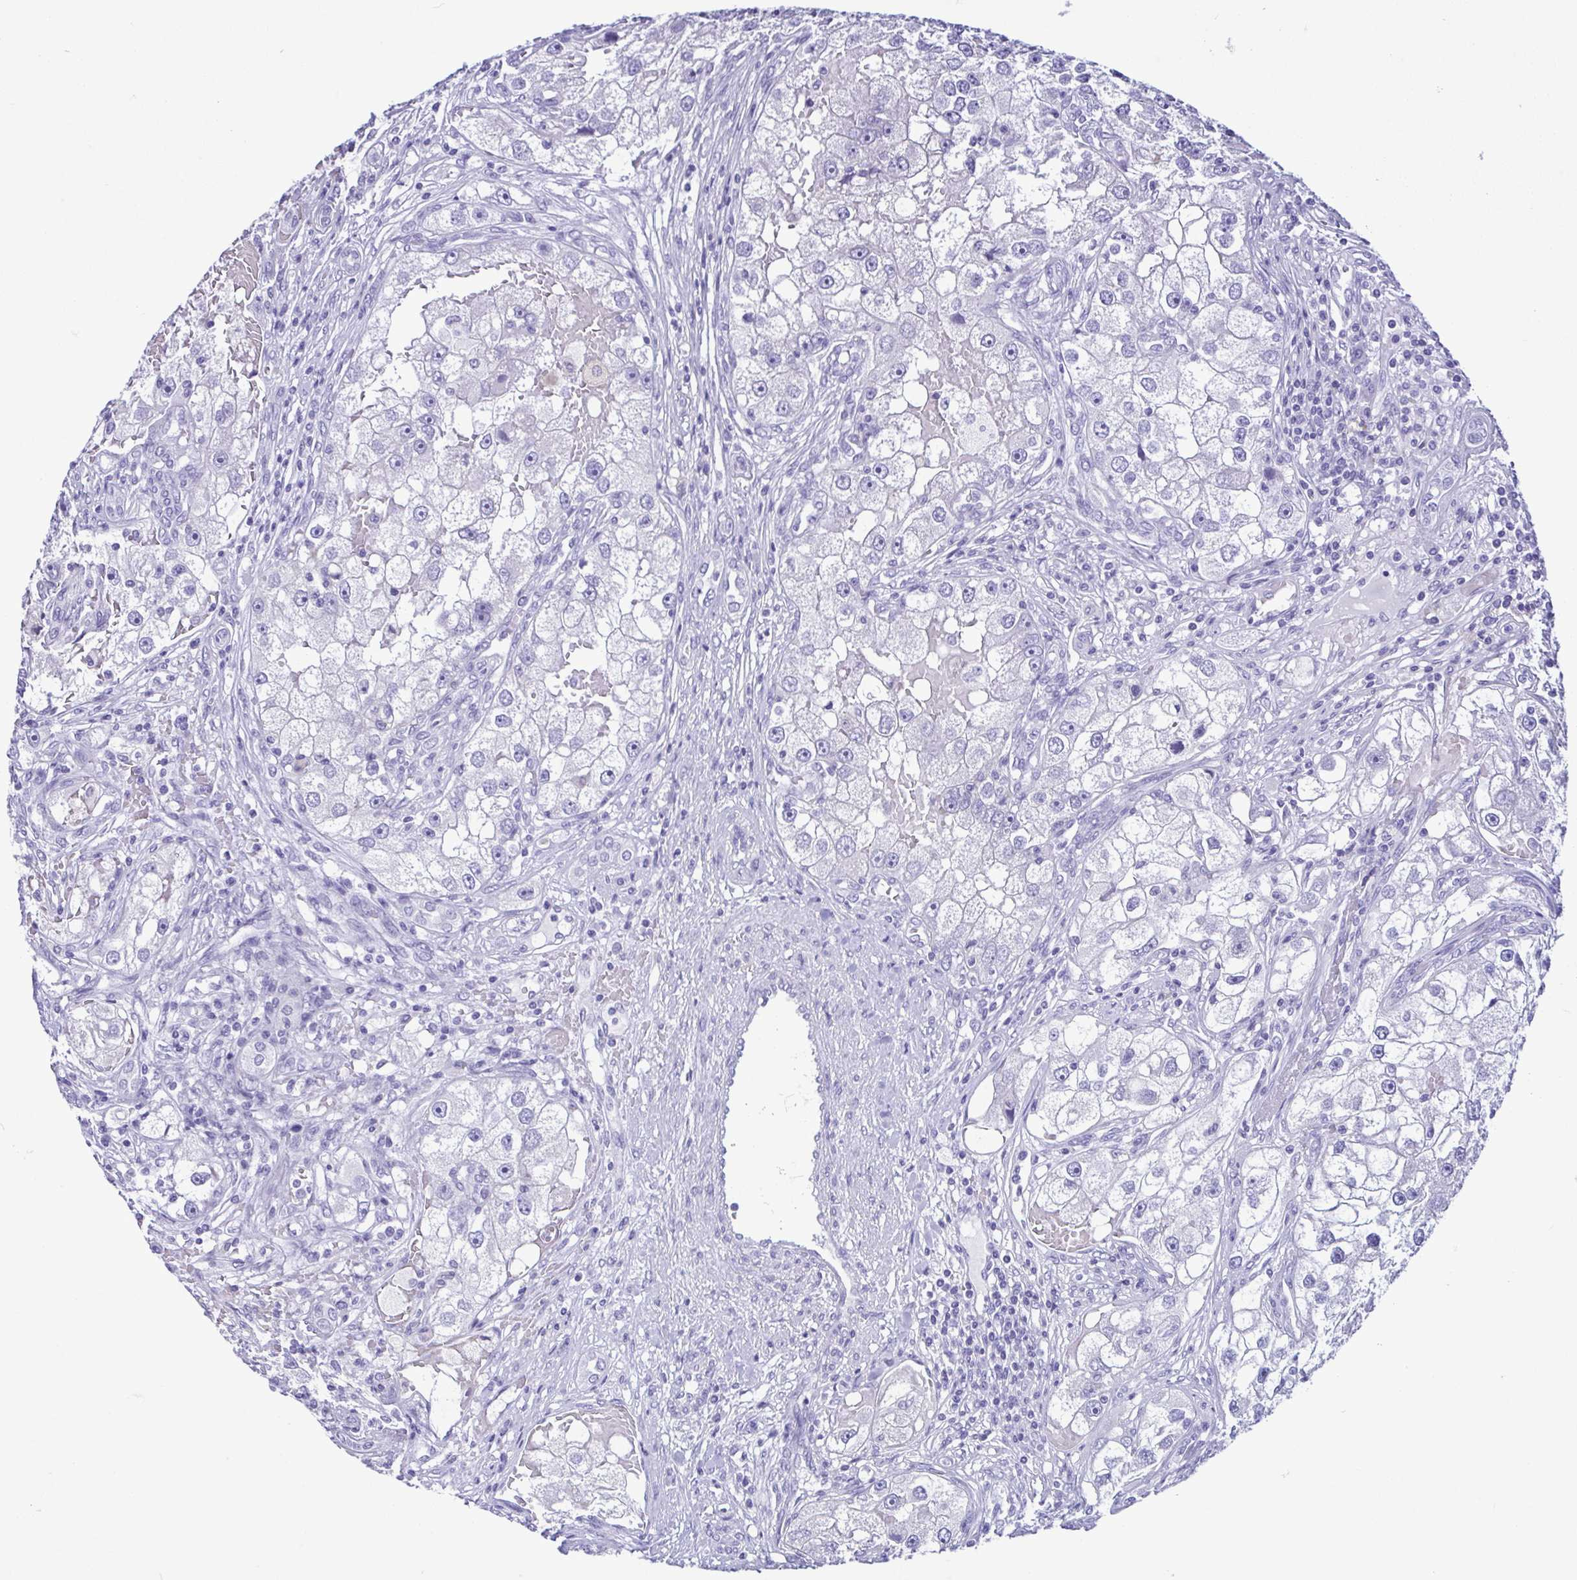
{"staining": {"intensity": "negative", "quantity": "none", "location": "none"}, "tissue": "renal cancer", "cell_type": "Tumor cells", "image_type": "cancer", "snomed": [{"axis": "morphology", "description": "Adenocarcinoma, NOS"}, {"axis": "topography", "description": "Kidney"}], "caption": "Adenocarcinoma (renal) was stained to show a protein in brown. There is no significant staining in tumor cells.", "gene": "SPATA16", "patient": {"sex": "male", "age": 63}}